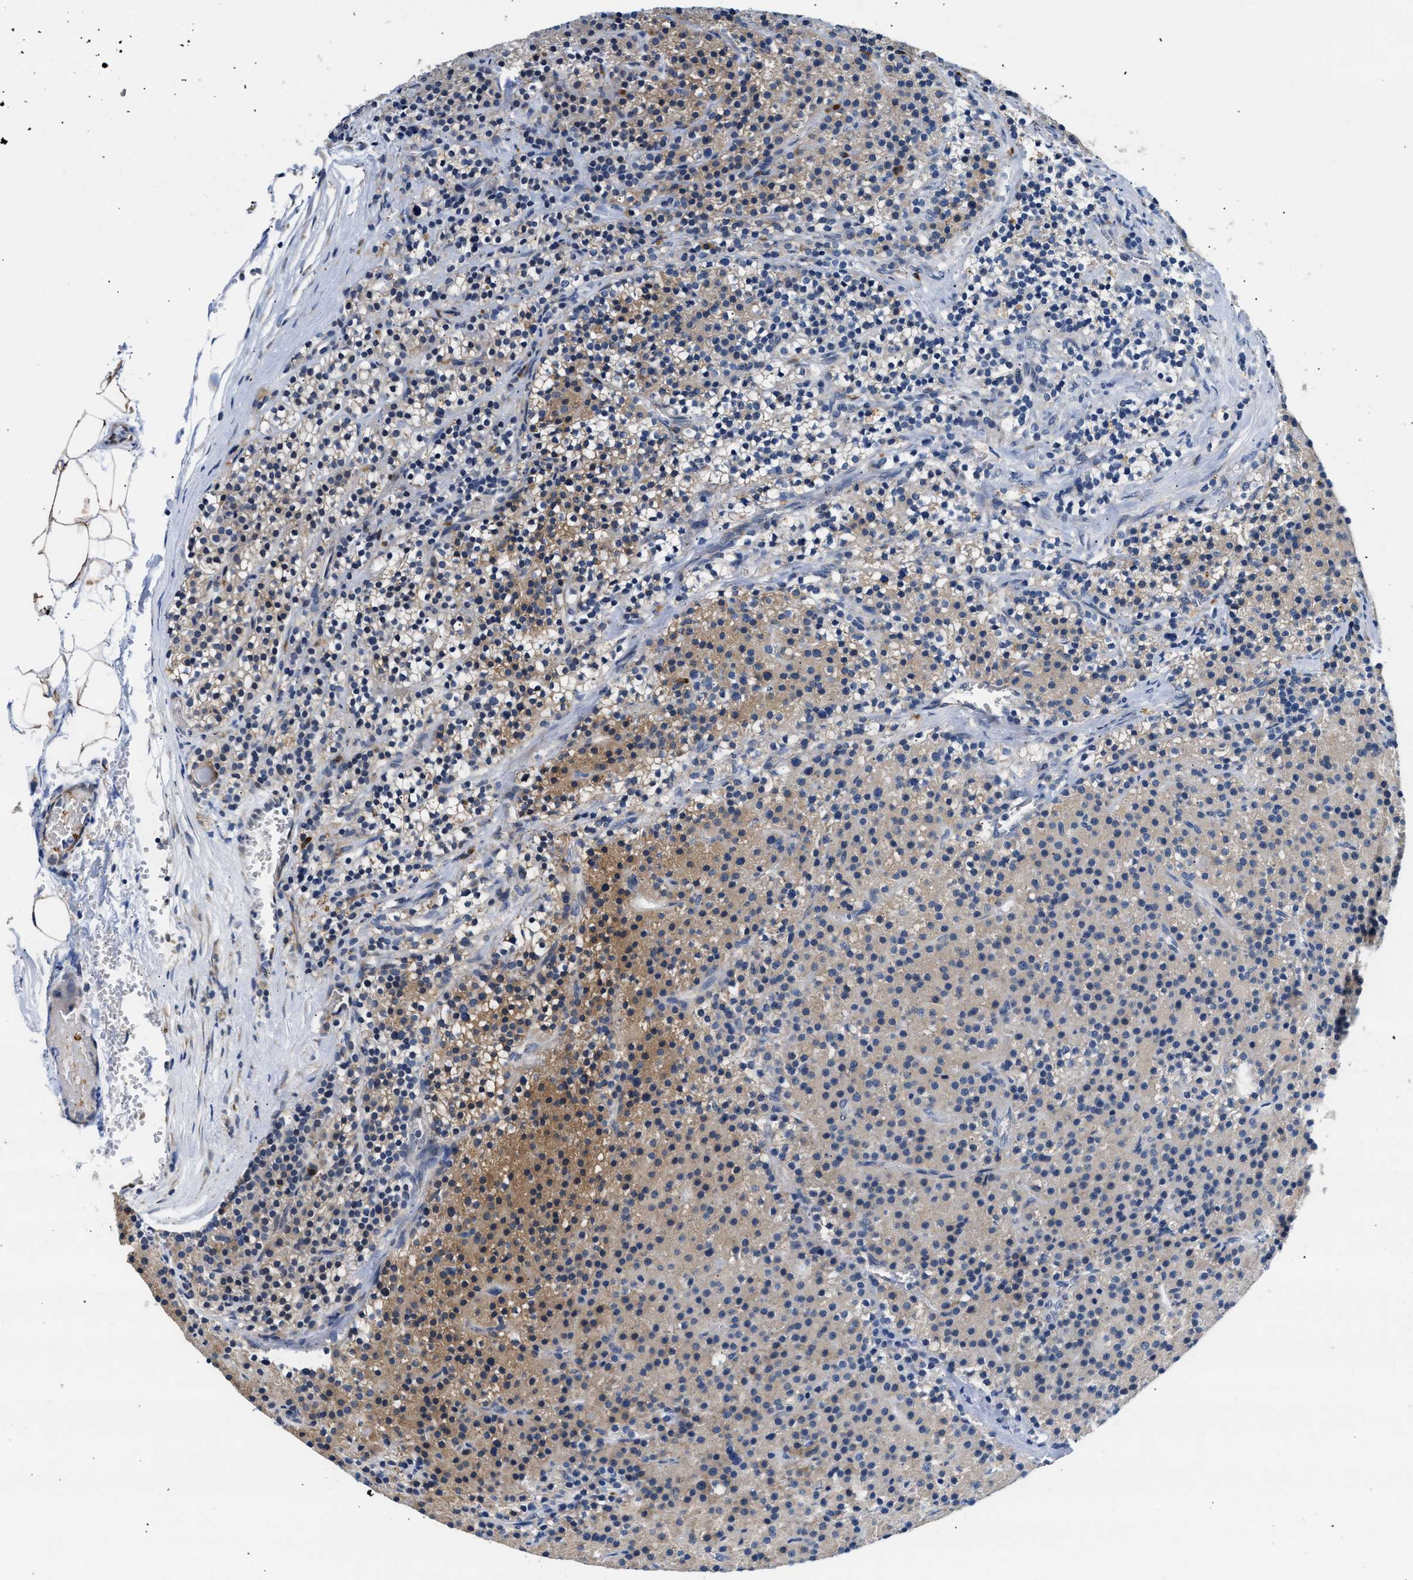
{"staining": {"intensity": "moderate", "quantity": "<25%", "location": "cytoplasmic/membranous"}, "tissue": "parathyroid gland", "cell_type": "Glandular cells", "image_type": "normal", "snomed": [{"axis": "morphology", "description": "Normal tissue, NOS"}, {"axis": "morphology", "description": "Adenoma, NOS"}, {"axis": "topography", "description": "Parathyroid gland"}], "caption": "A high-resolution micrograph shows immunohistochemistry (IHC) staining of normal parathyroid gland, which exhibits moderate cytoplasmic/membranous expression in approximately <25% of glandular cells.", "gene": "RINT1", "patient": {"sex": "male", "age": 75}}